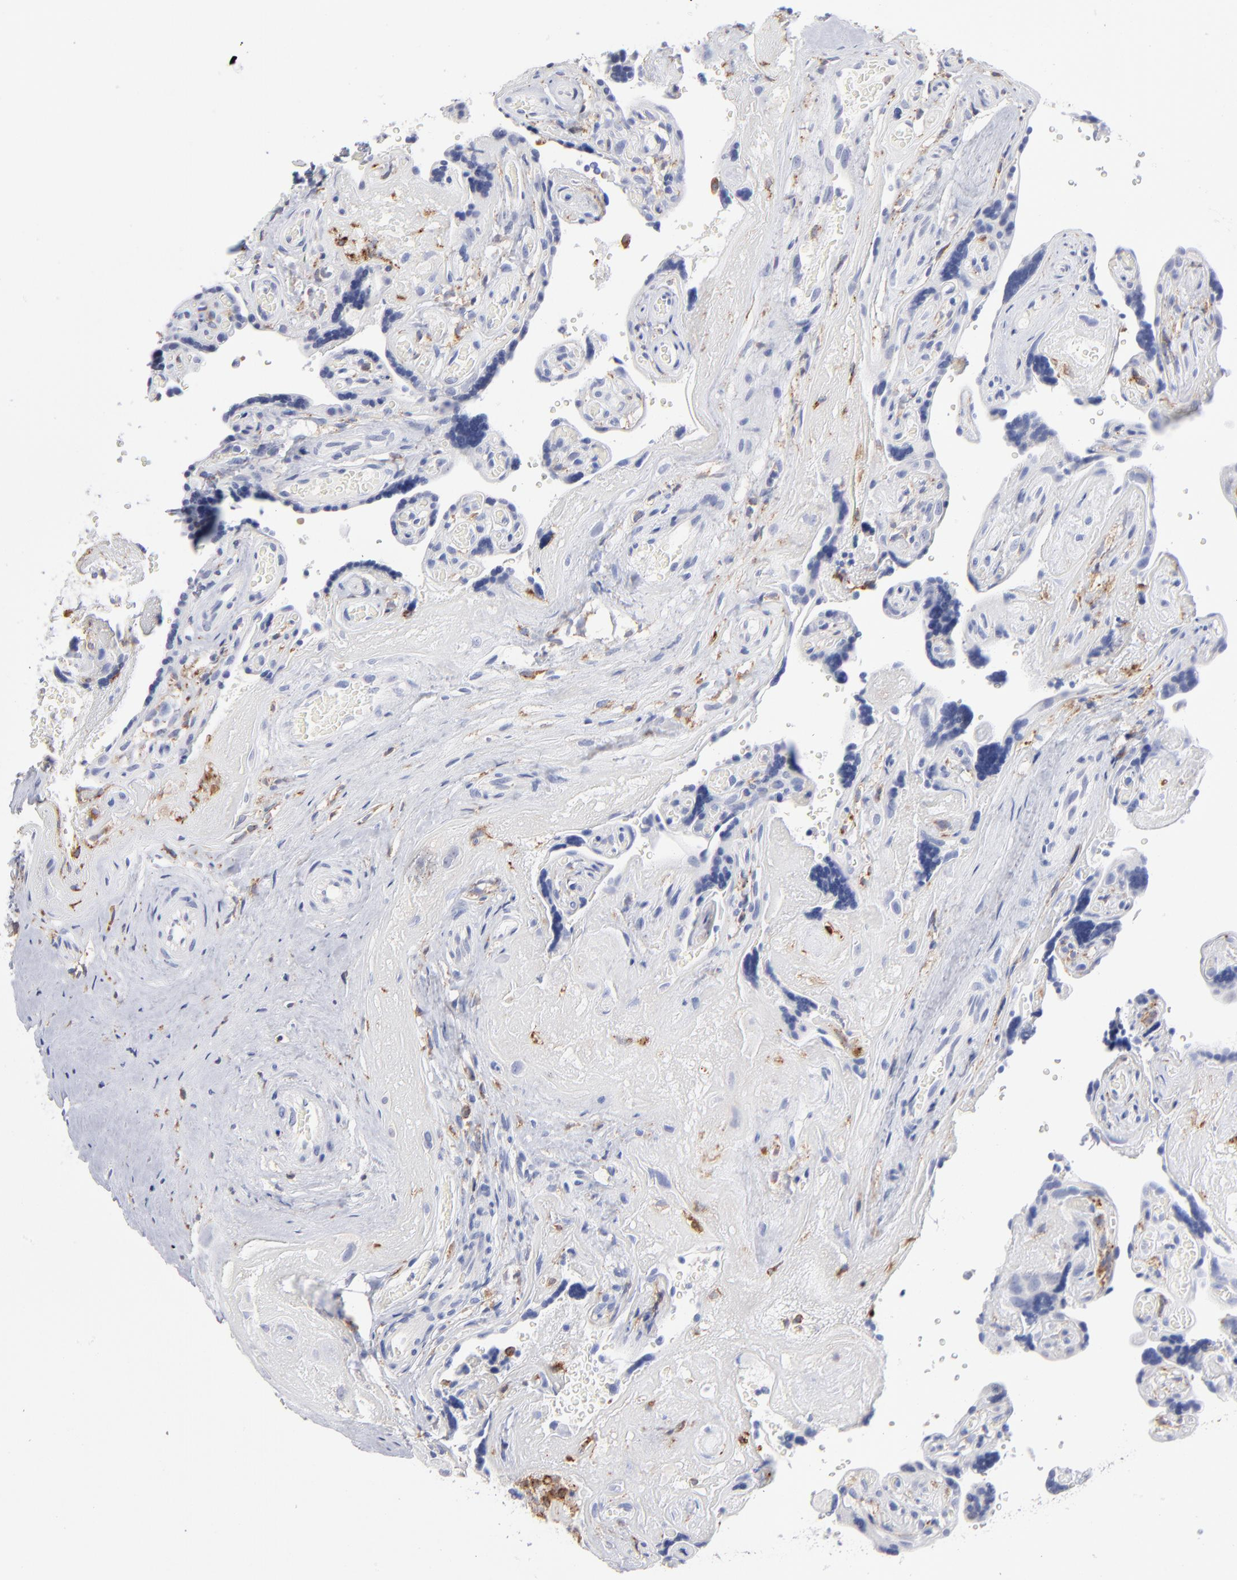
{"staining": {"intensity": "negative", "quantity": "none", "location": "none"}, "tissue": "placenta", "cell_type": "Decidual cells", "image_type": "normal", "snomed": [{"axis": "morphology", "description": "Normal tissue, NOS"}, {"axis": "topography", "description": "Placenta"}], "caption": "This is an immunohistochemistry (IHC) image of benign placenta. There is no expression in decidual cells.", "gene": "CD180", "patient": {"sex": "female", "age": 30}}